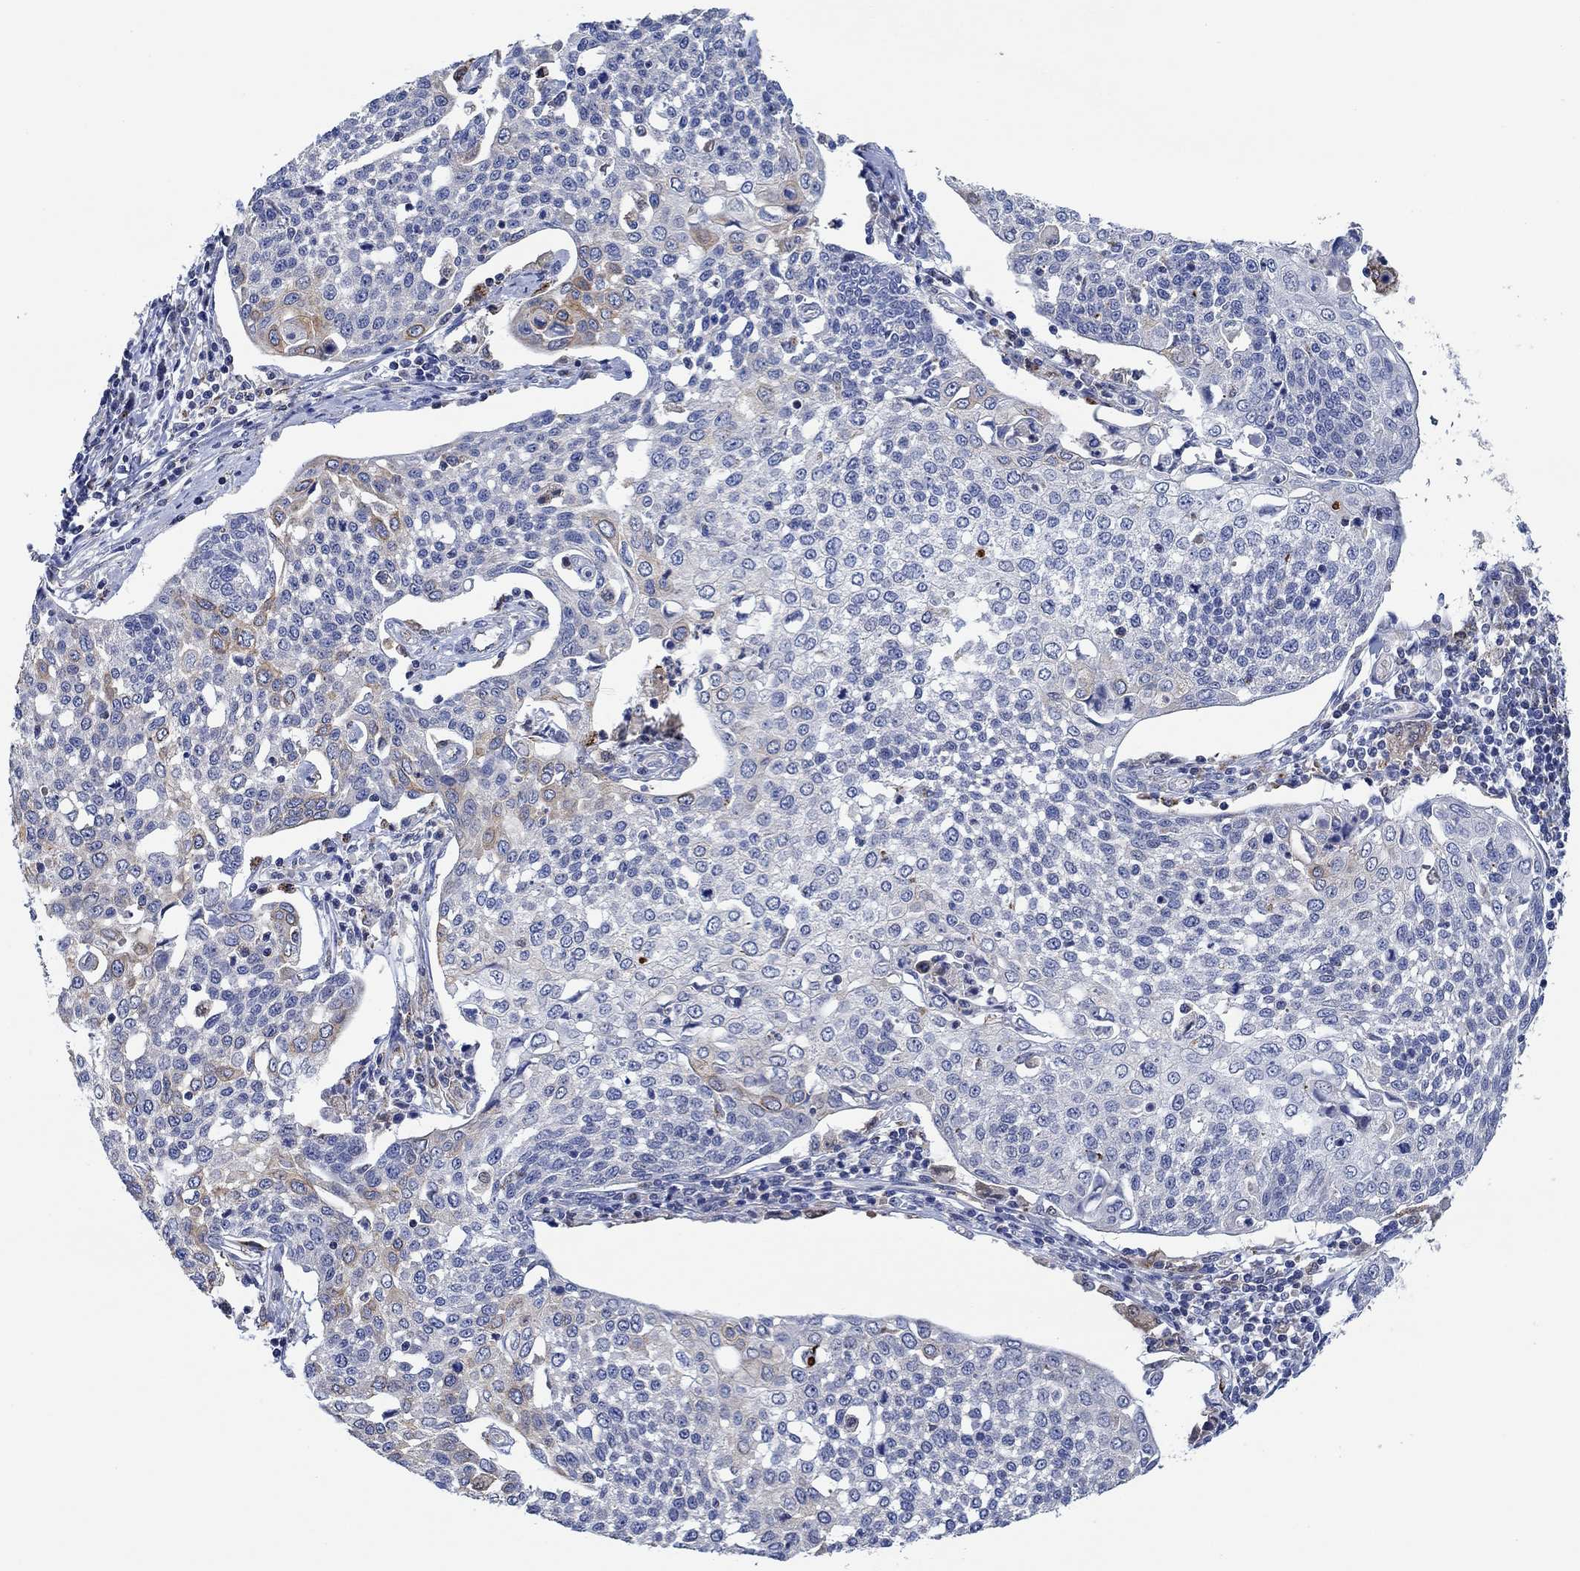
{"staining": {"intensity": "weak", "quantity": "<25%", "location": "cytoplasmic/membranous"}, "tissue": "cervical cancer", "cell_type": "Tumor cells", "image_type": "cancer", "snomed": [{"axis": "morphology", "description": "Squamous cell carcinoma, NOS"}, {"axis": "topography", "description": "Cervix"}], "caption": "Immunohistochemistry micrograph of neoplastic tissue: human cervical squamous cell carcinoma stained with DAB (3,3'-diaminobenzidine) displays no significant protein staining in tumor cells.", "gene": "MPP1", "patient": {"sex": "female", "age": 34}}